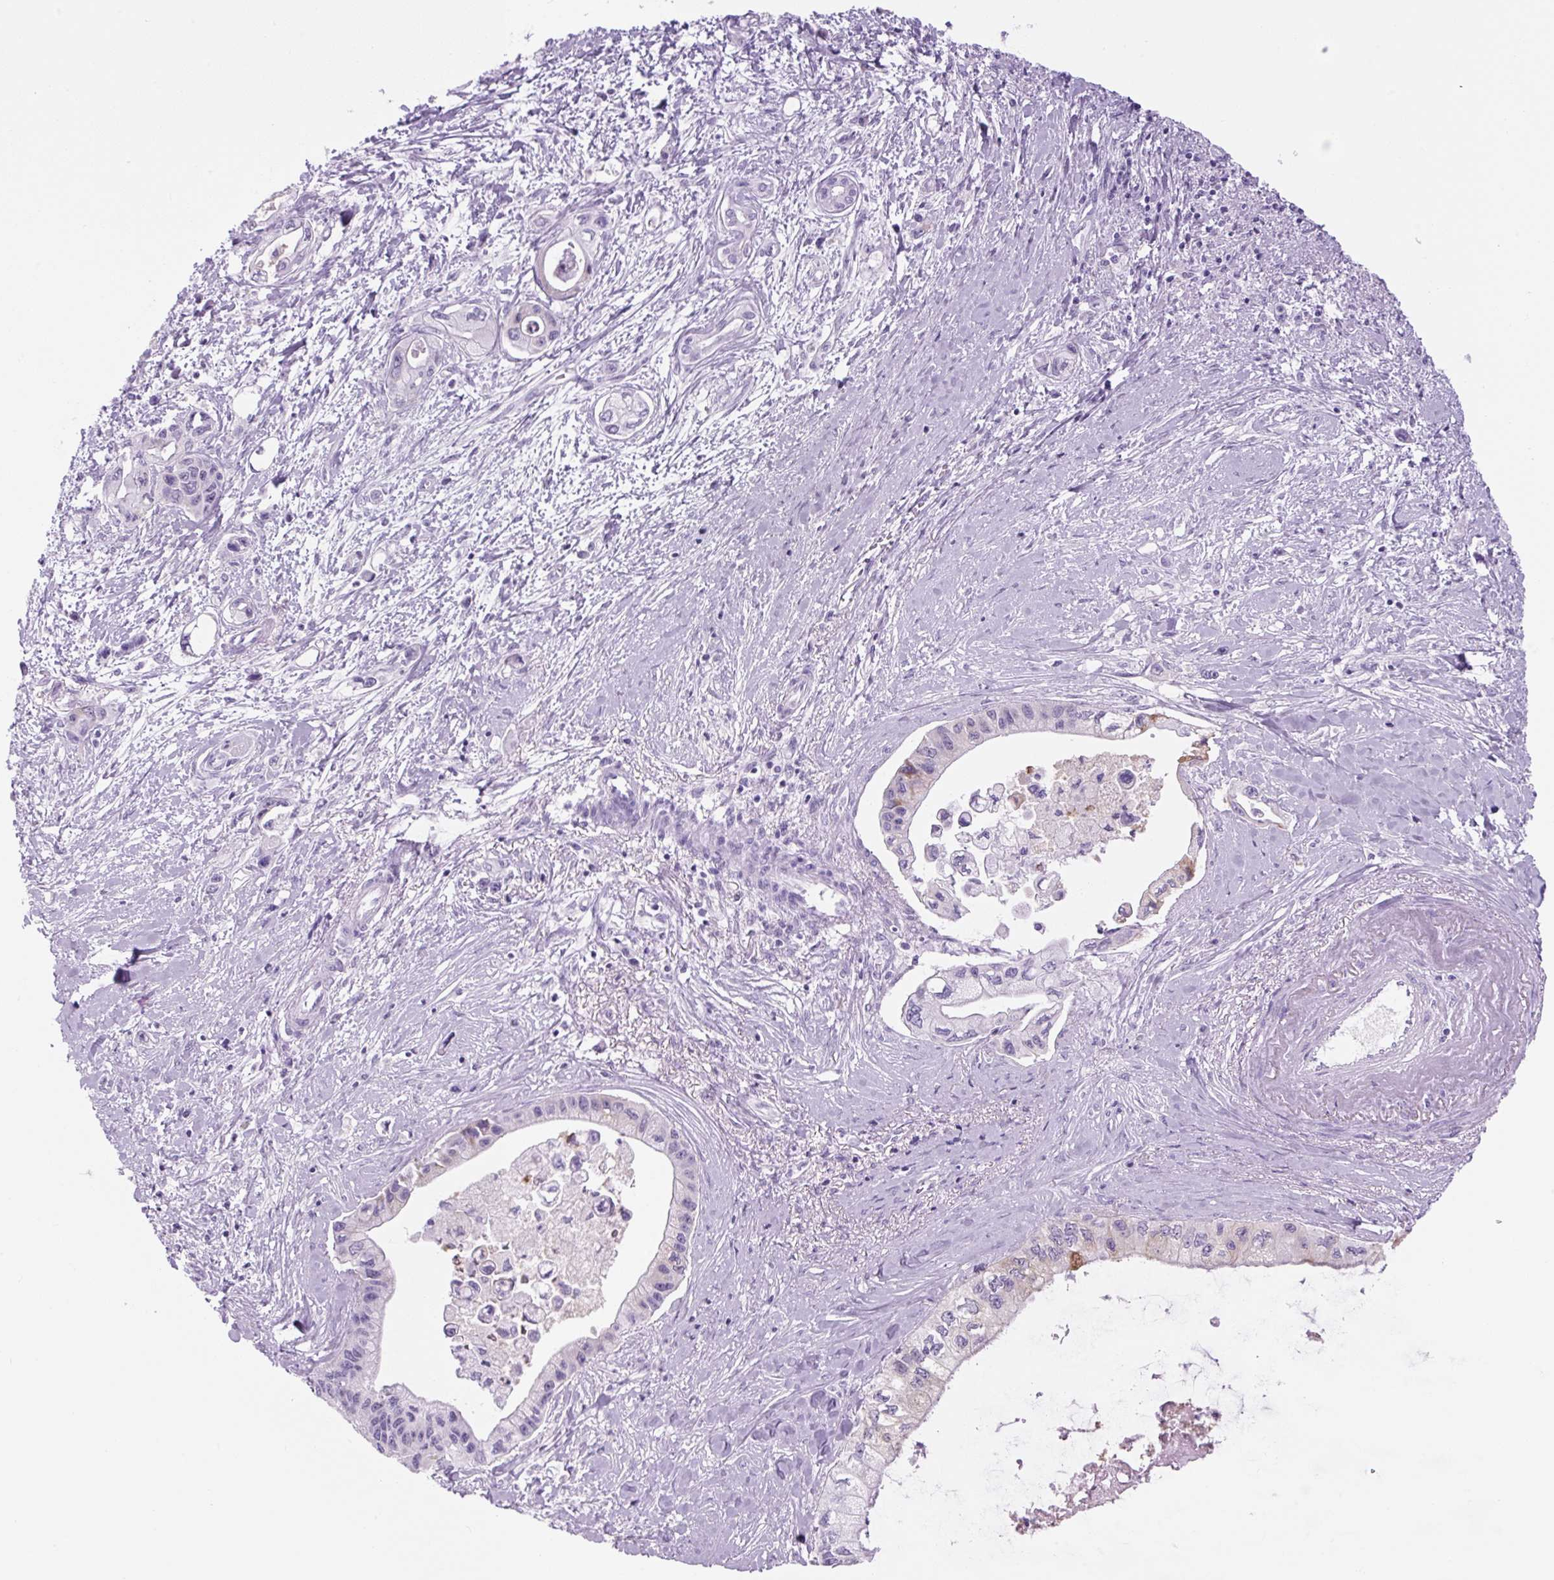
{"staining": {"intensity": "negative", "quantity": "none", "location": "none"}, "tissue": "pancreatic cancer", "cell_type": "Tumor cells", "image_type": "cancer", "snomed": [{"axis": "morphology", "description": "Adenocarcinoma, NOS"}, {"axis": "topography", "description": "Pancreas"}], "caption": "A micrograph of pancreatic cancer (adenocarcinoma) stained for a protein reveals no brown staining in tumor cells. Brightfield microscopy of immunohistochemistry stained with DAB (brown) and hematoxylin (blue), captured at high magnification.", "gene": "COL9A2", "patient": {"sex": "male", "age": 61}}